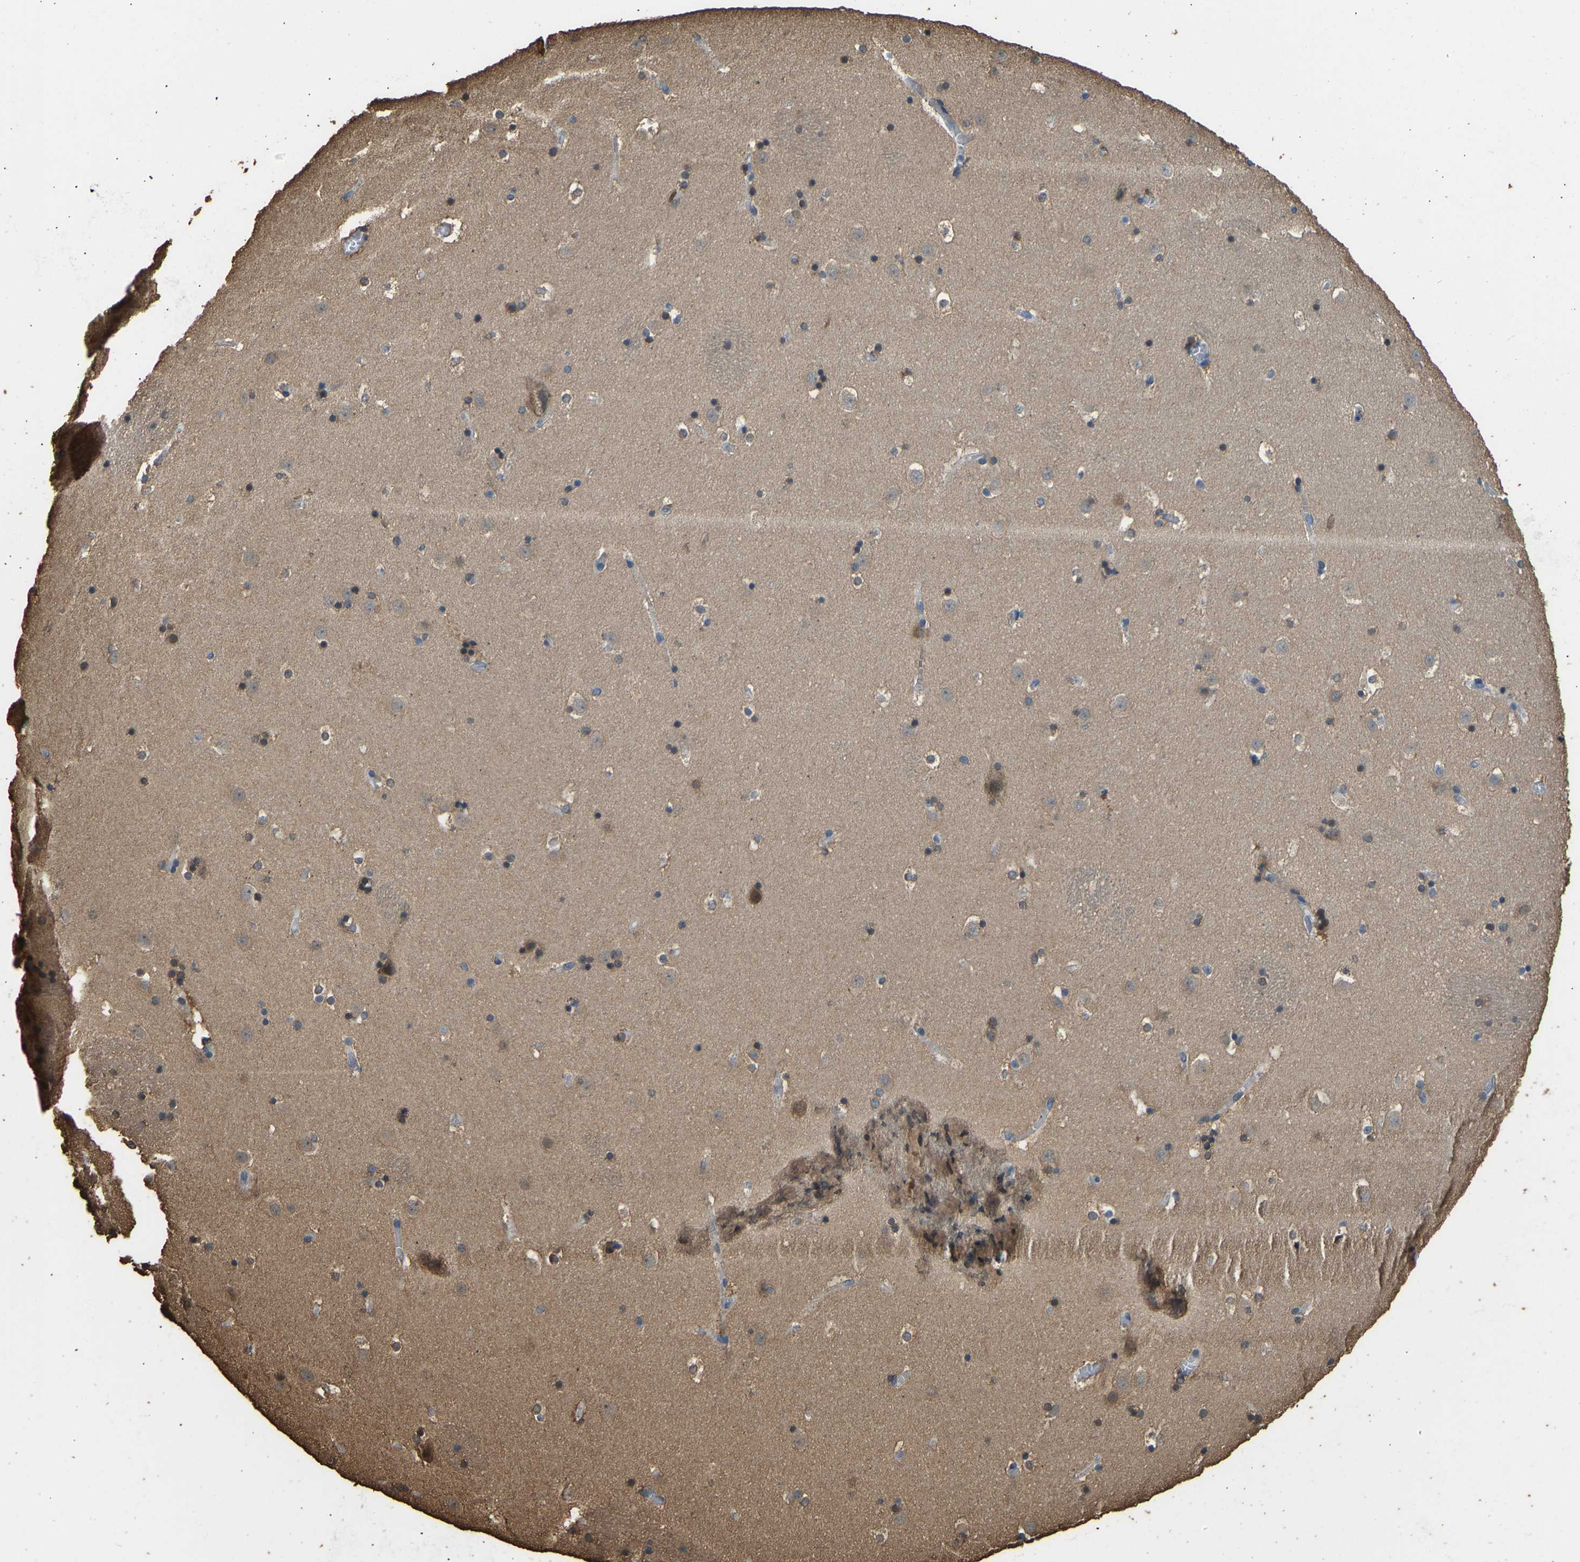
{"staining": {"intensity": "strong", "quantity": "<25%", "location": "cytoplasmic/membranous"}, "tissue": "caudate", "cell_type": "Glial cells", "image_type": "normal", "snomed": [{"axis": "morphology", "description": "Normal tissue, NOS"}, {"axis": "topography", "description": "Lateral ventricle wall"}], "caption": "Benign caudate was stained to show a protein in brown. There is medium levels of strong cytoplasmic/membranous expression in approximately <25% of glial cells.", "gene": "OS9", "patient": {"sex": "male", "age": 45}}